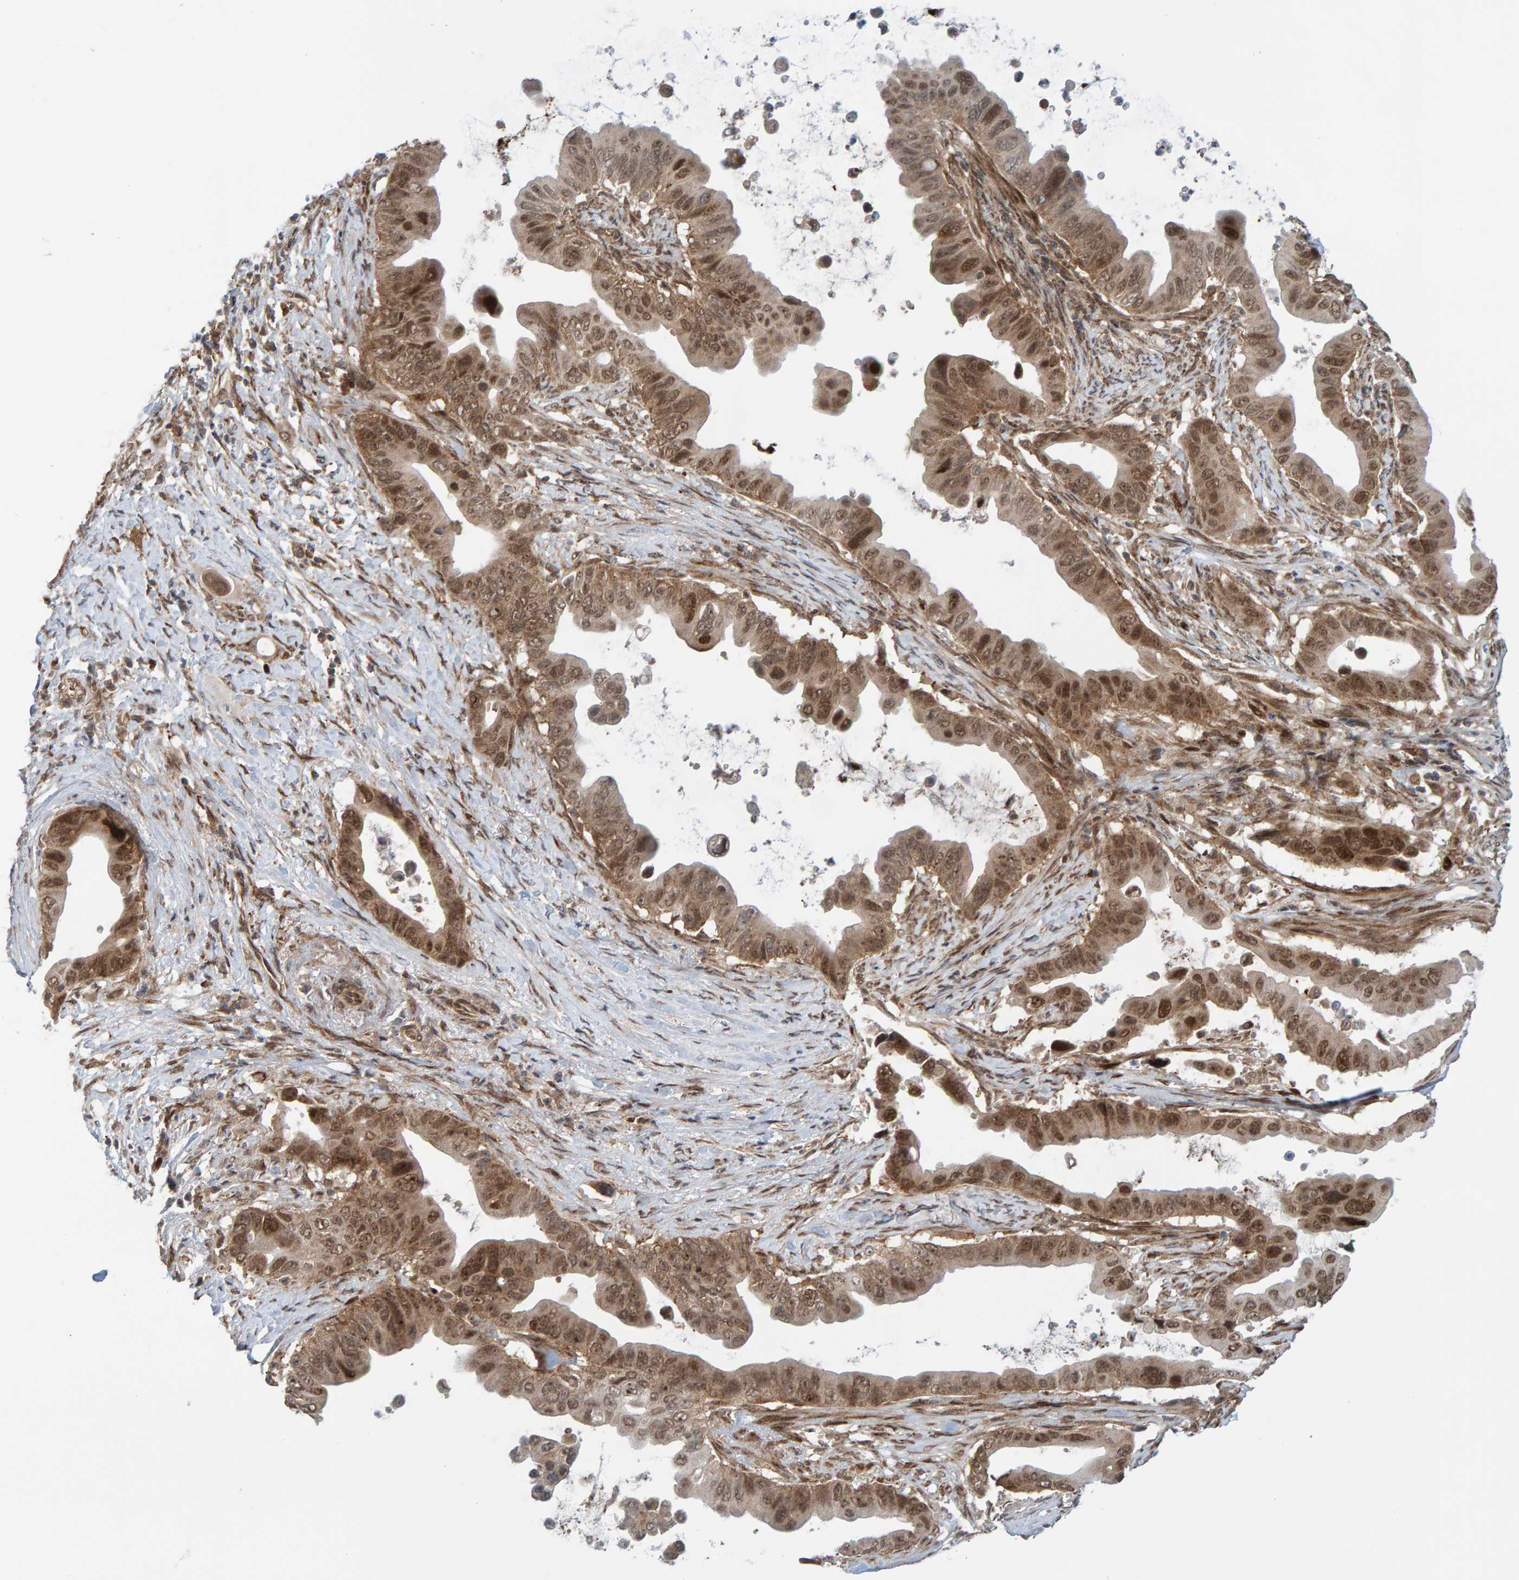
{"staining": {"intensity": "moderate", "quantity": ">75%", "location": "cytoplasmic/membranous,nuclear"}, "tissue": "pancreatic cancer", "cell_type": "Tumor cells", "image_type": "cancer", "snomed": [{"axis": "morphology", "description": "Adenocarcinoma, NOS"}, {"axis": "topography", "description": "Pancreas"}], "caption": "Pancreatic cancer stained for a protein reveals moderate cytoplasmic/membranous and nuclear positivity in tumor cells. Nuclei are stained in blue.", "gene": "ZNF366", "patient": {"sex": "female", "age": 72}}